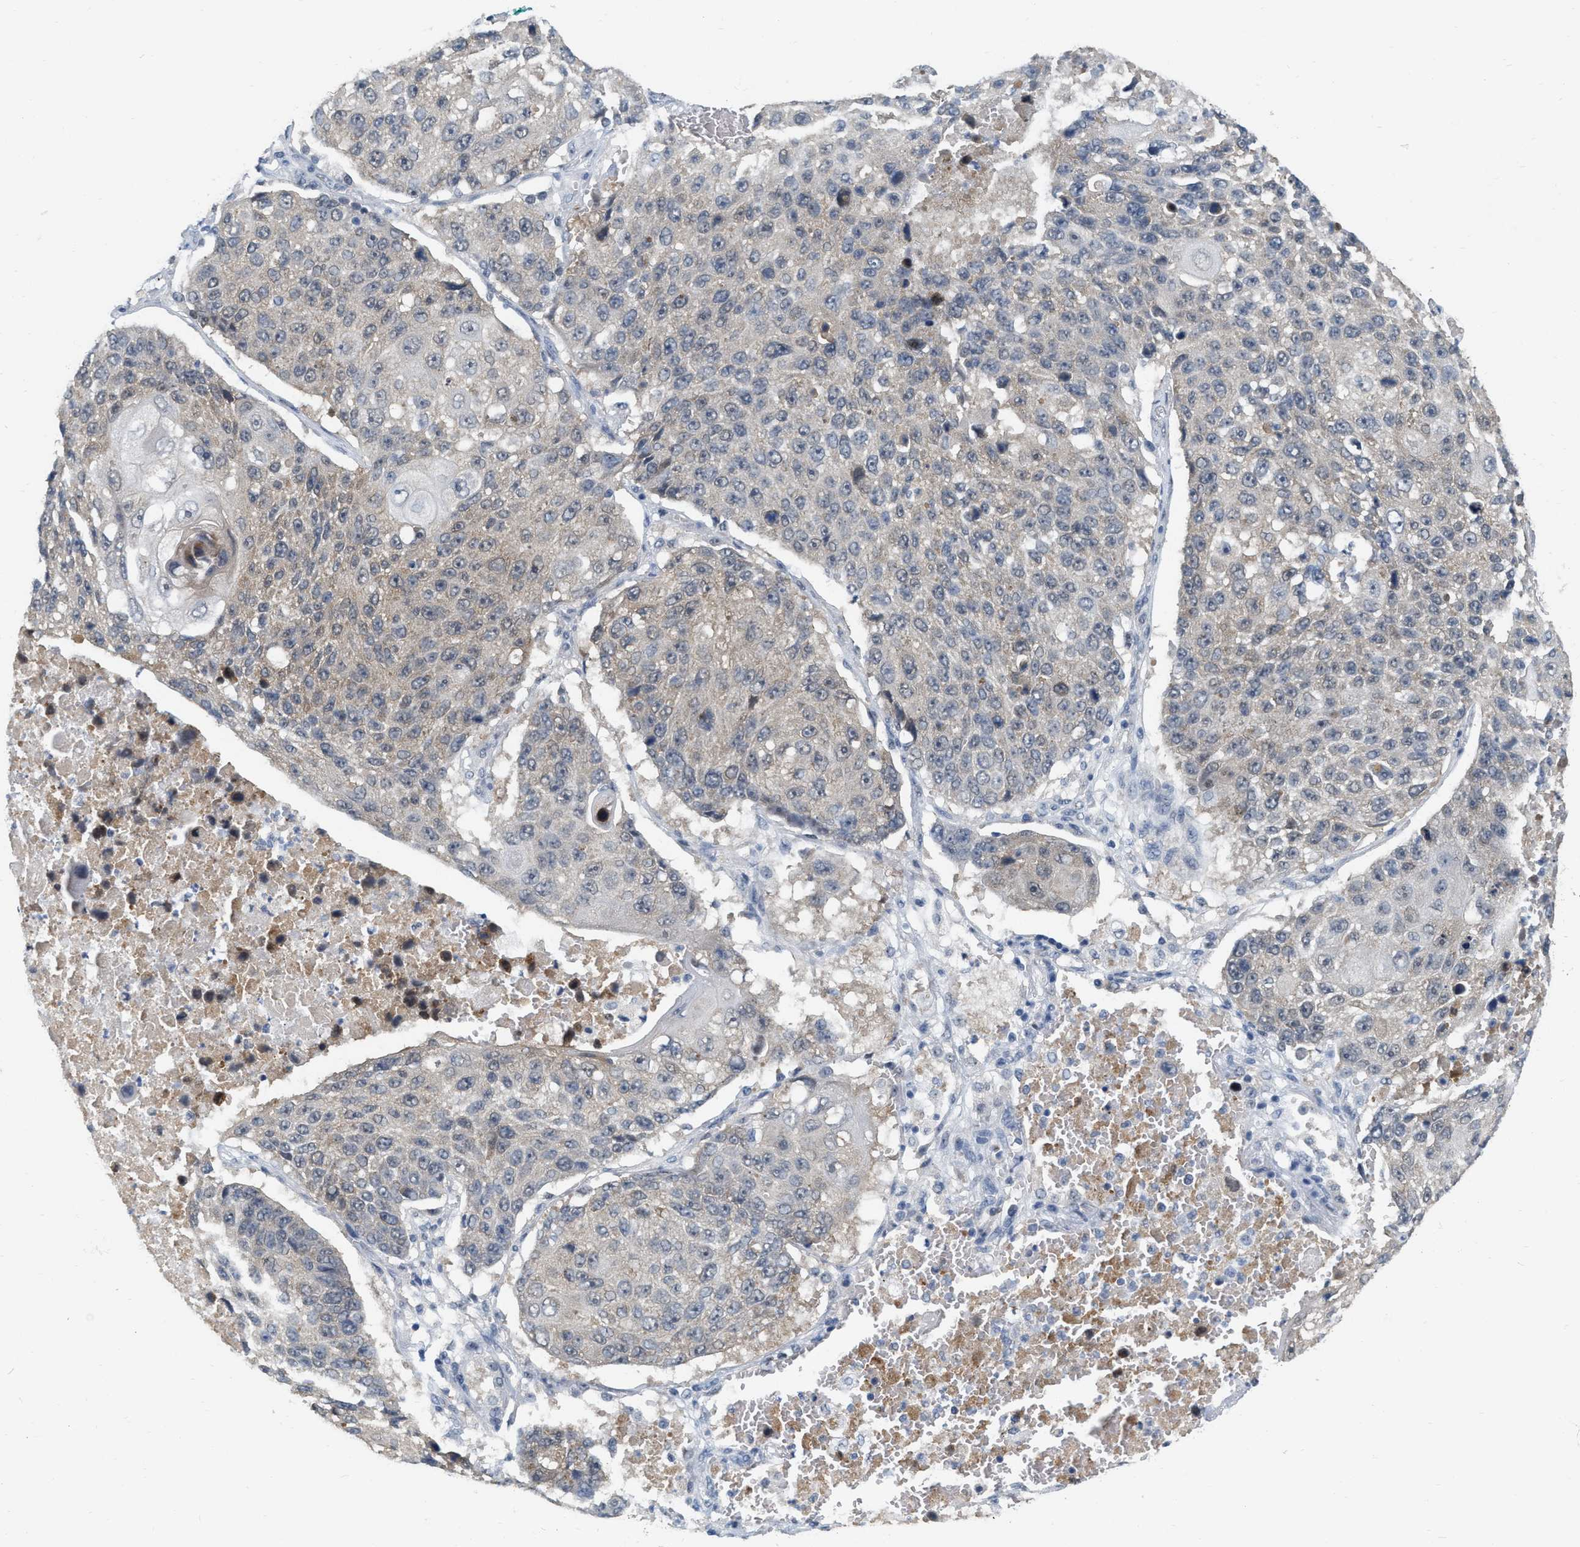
{"staining": {"intensity": "weak", "quantity": "25%-75%", "location": "cytoplasmic/membranous"}, "tissue": "lung cancer", "cell_type": "Tumor cells", "image_type": "cancer", "snomed": [{"axis": "morphology", "description": "Squamous cell carcinoma, NOS"}, {"axis": "topography", "description": "Lung"}], "caption": "Weak cytoplasmic/membranous protein staining is identified in about 25%-75% of tumor cells in lung squamous cell carcinoma. (Stains: DAB in brown, nuclei in blue, Microscopy: brightfield microscopy at high magnification).", "gene": "RUVBL1", "patient": {"sex": "male", "age": 61}}